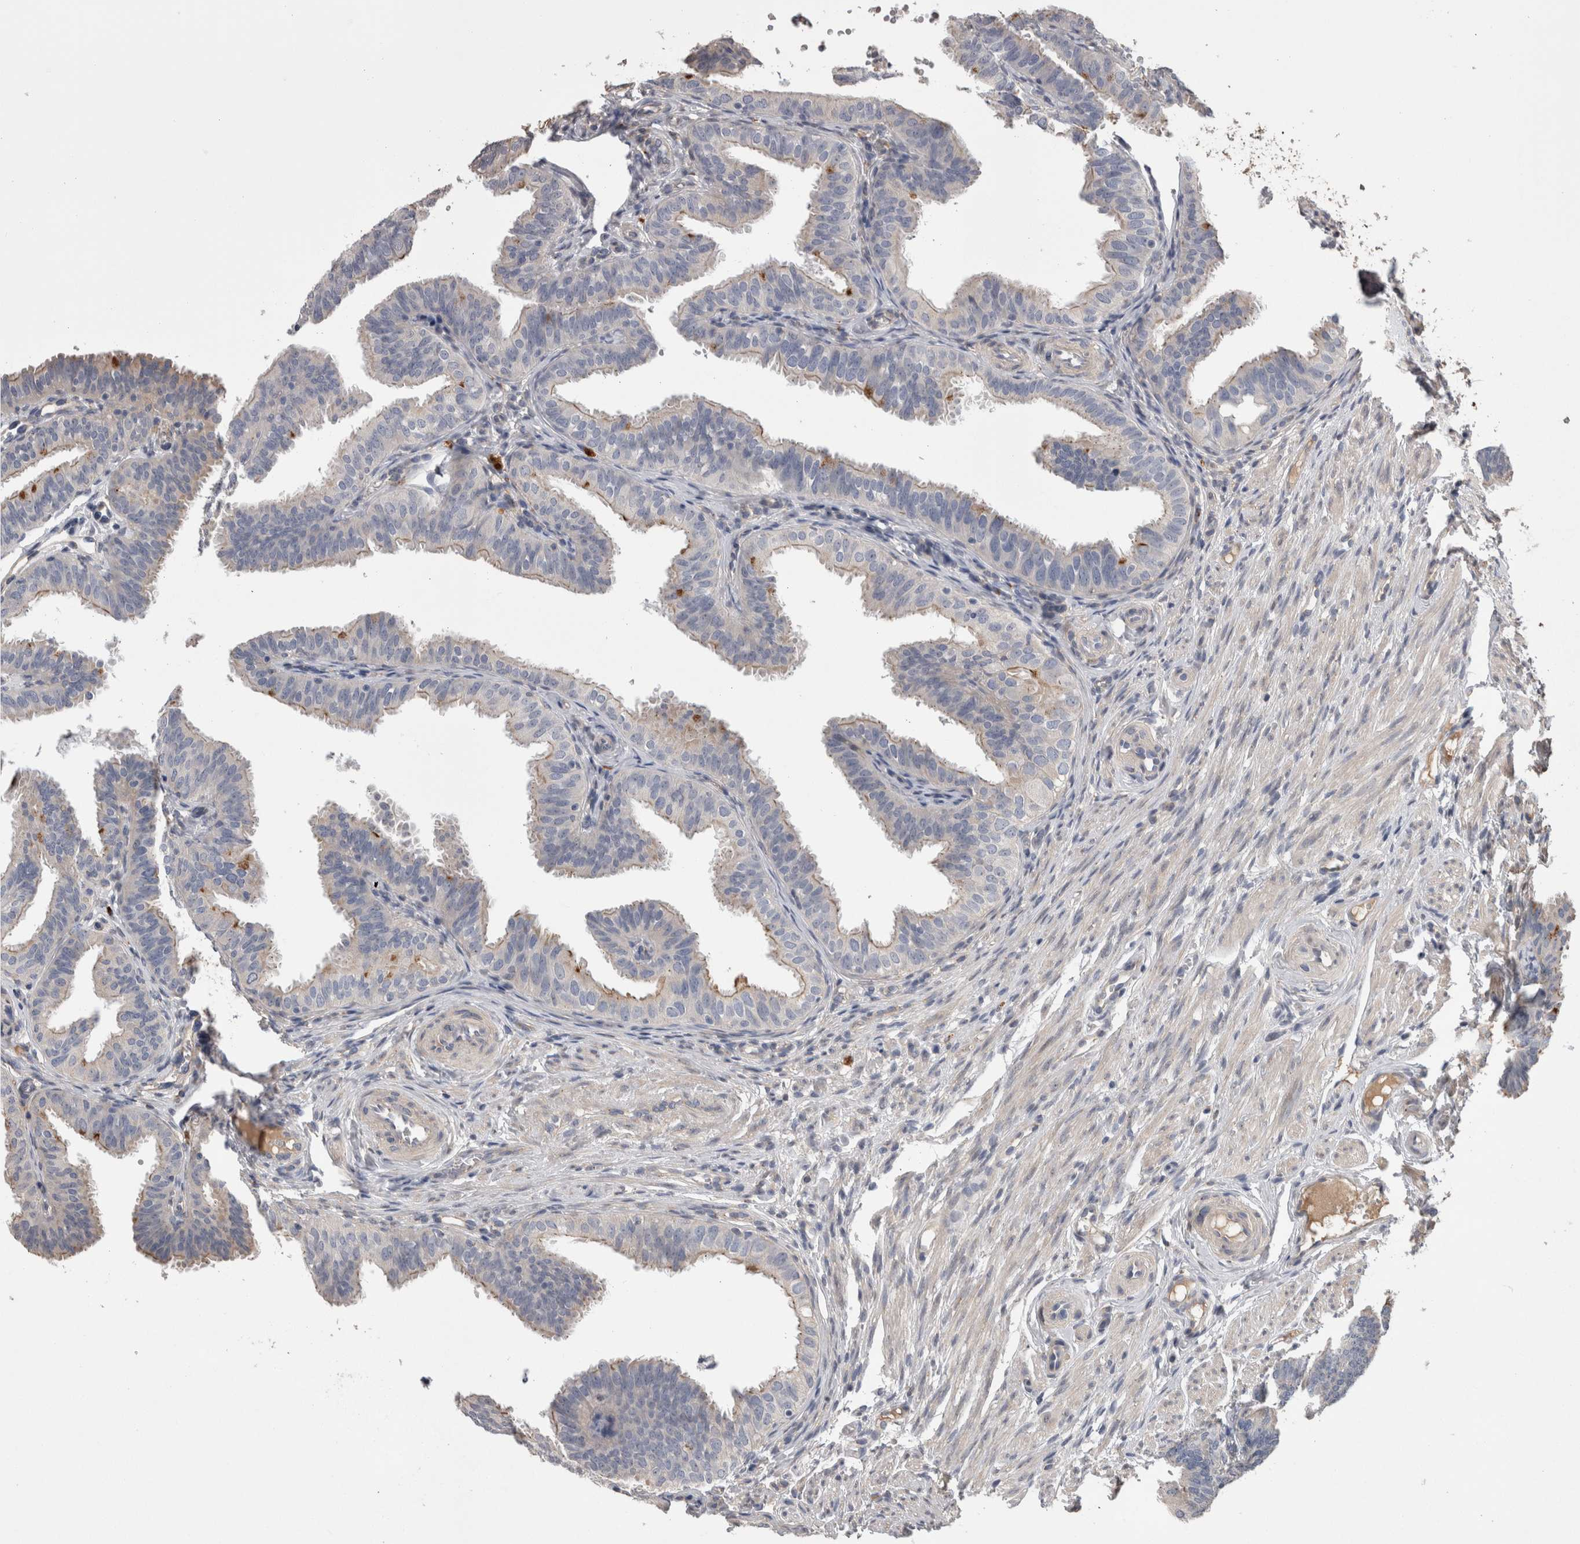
{"staining": {"intensity": "negative", "quantity": "none", "location": "none"}, "tissue": "fallopian tube", "cell_type": "Glandular cells", "image_type": "normal", "snomed": [{"axis": "morphology", "description": "Normal tissue, NOS"}, {"axis": "topography", "description": "Fallopian tube"}], "caption": "Immunohistochemistry (IHC) photomicrograph of normal human fallopian tube stained for a protein (brown), which reveals no staining in glandular cells.", "gene": "STC1", "patient": {"sex": "female", "age": 35}}